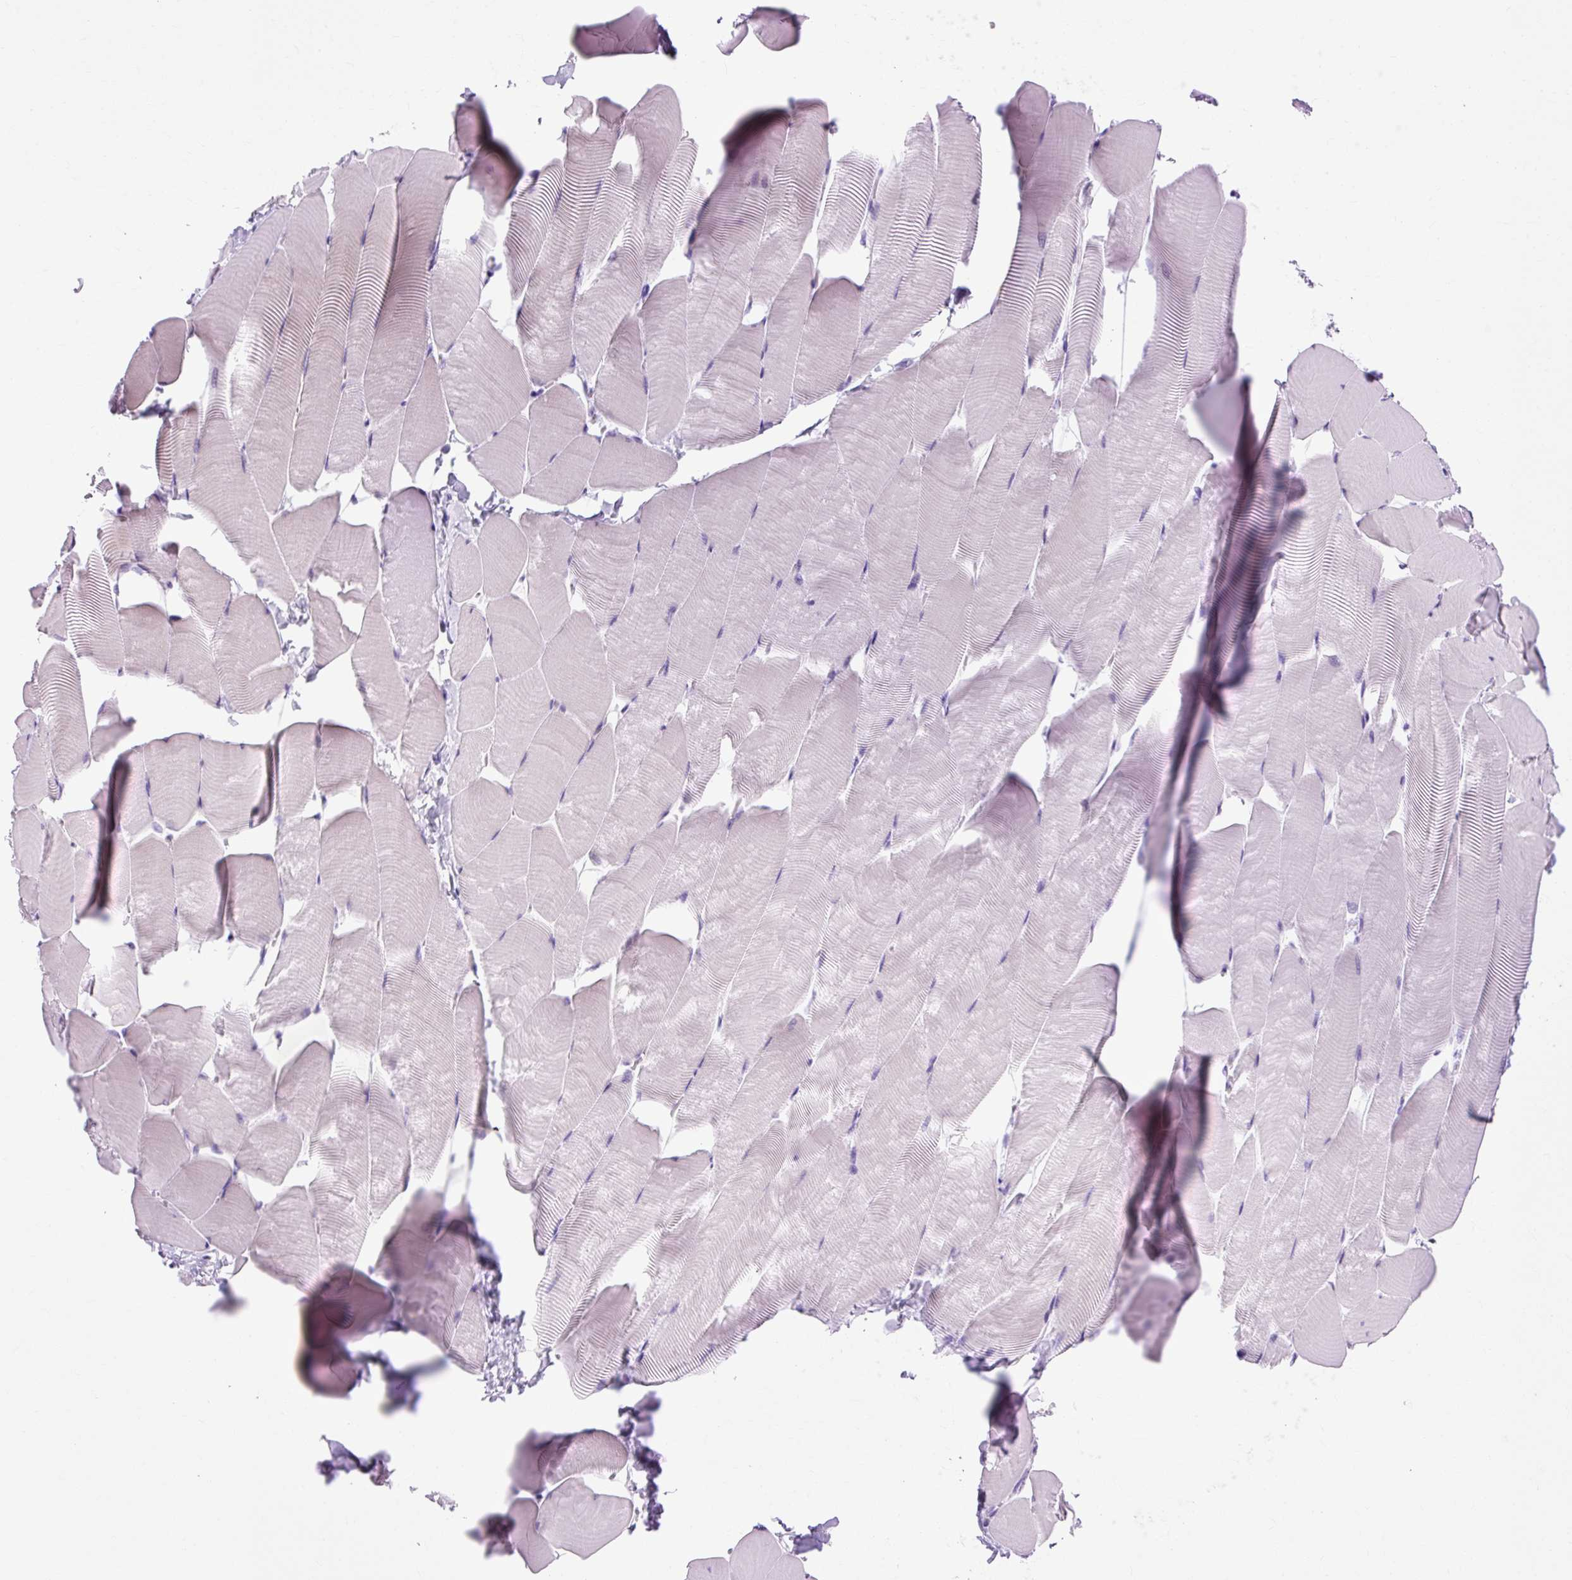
{"staining": {"intensity": "negative", "quantity": "none", "location": "none"}, "tissue": "skeletal muscle", "cell_type": "Myocytes", "image_type": "normal", "snomed": [{"axis": "morphology", "description": "Normal tissue, NOS"}, {"axis": "topography", "description": "Skeletal muscle"}], "caption": "Immunohistochemistry (IHC) histopathology image of unremarkable human skeletal muscle stained for a protein (brown), which displays no staining in myocytes.", "gene": "OOEP", "patient": {"sex": "male", "age": 25}}